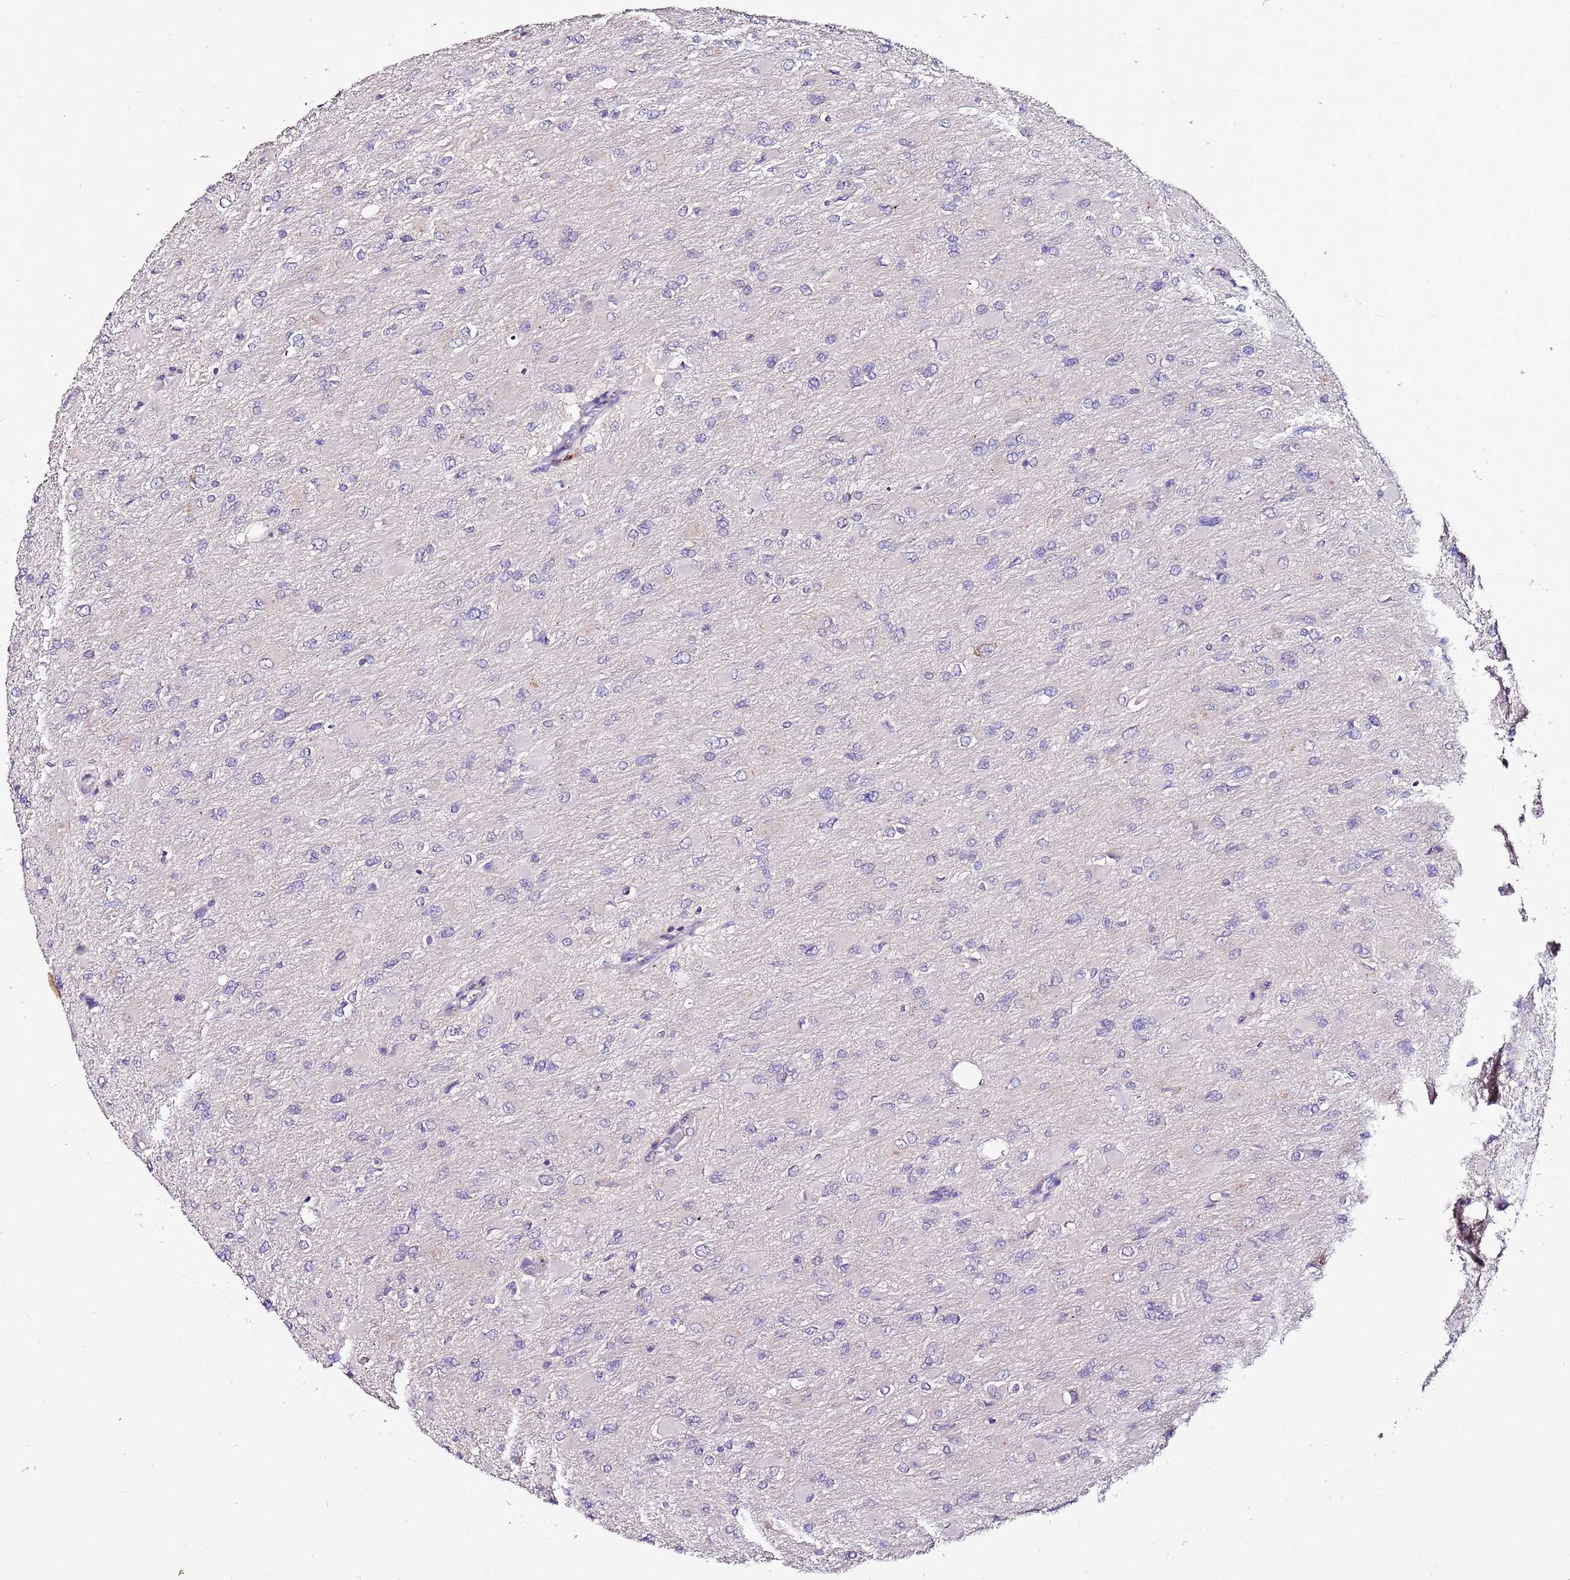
{"staining": {"intensity": "negative", "quantity": "none", "location": "none"}, "tissue": "glioma", "cell_type": "Tumor cells", "image_type": "cancer", "snomed": [{"axis": "morphology", "description": "Glioma, malignant, High grade"}, {"axis": "topography", "description": "Cerebral cortex"}], "caption": "DAB immunohistochemical staining of human glioma exhibits no significant expression in tumor cells.", "gene": "FAM20A", "patient": {"sex": "female", "age": 36}}